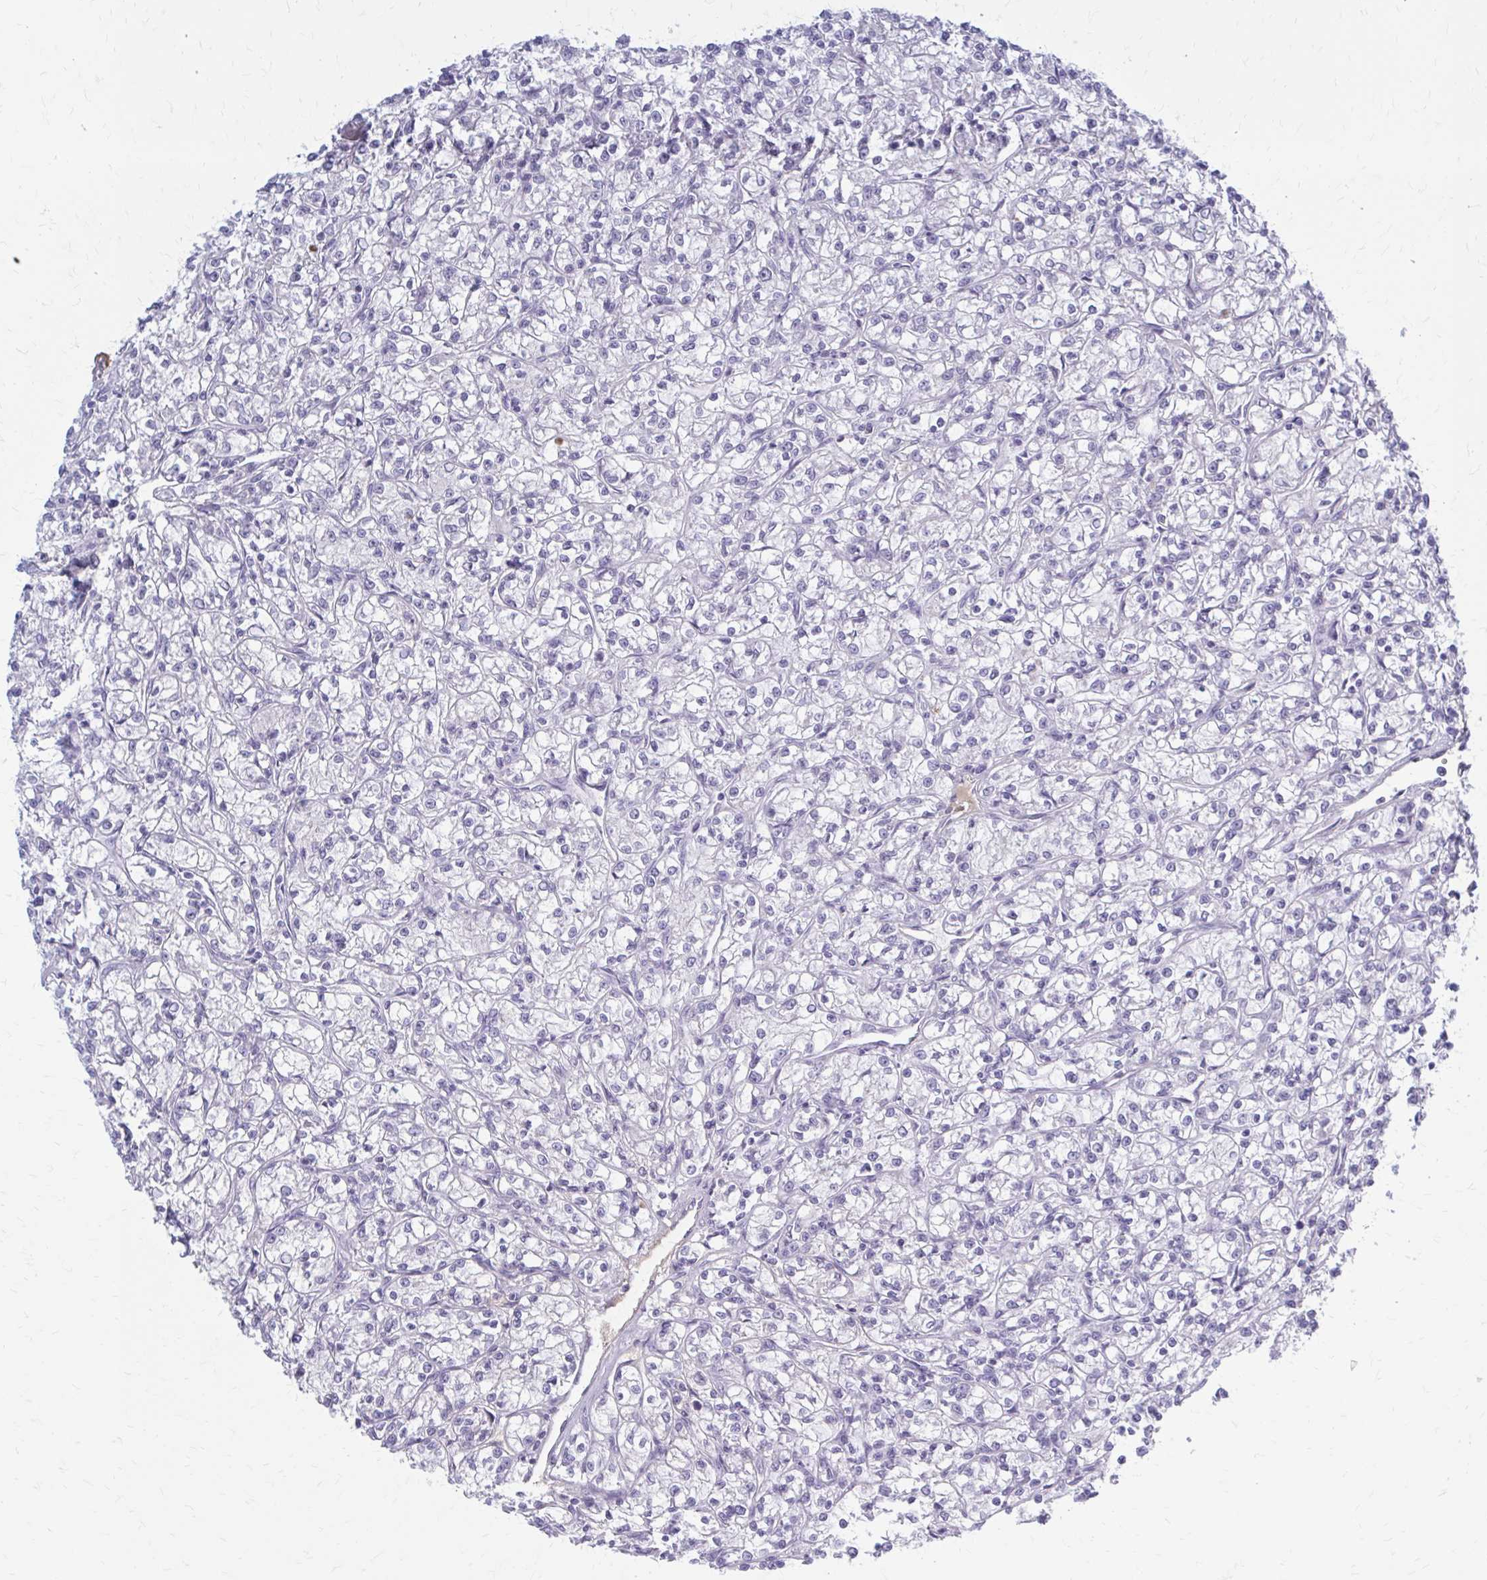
{"staining": {"intensity": "negative", "quantity": "none", "location": "none"}, "tissue": "renal cancer", "cell_type": "Tumor cells", "image_type": "cancer", "snomed": [{"axis": "morphology", "description": "Adenocarcinoma, NOS"}, {"axis": "topography", "description": "Kidney"}], "caption": "Protein analysis of renal adenocarcinoma shows no significant positivity in tumor cells. Brightfield microscopy of IHC stained with DAB (brown) and hematoxylin (blue), captured at high magnification.", "gene": "SERPIND1", "patient": {"sex": "female", "age": 59}}